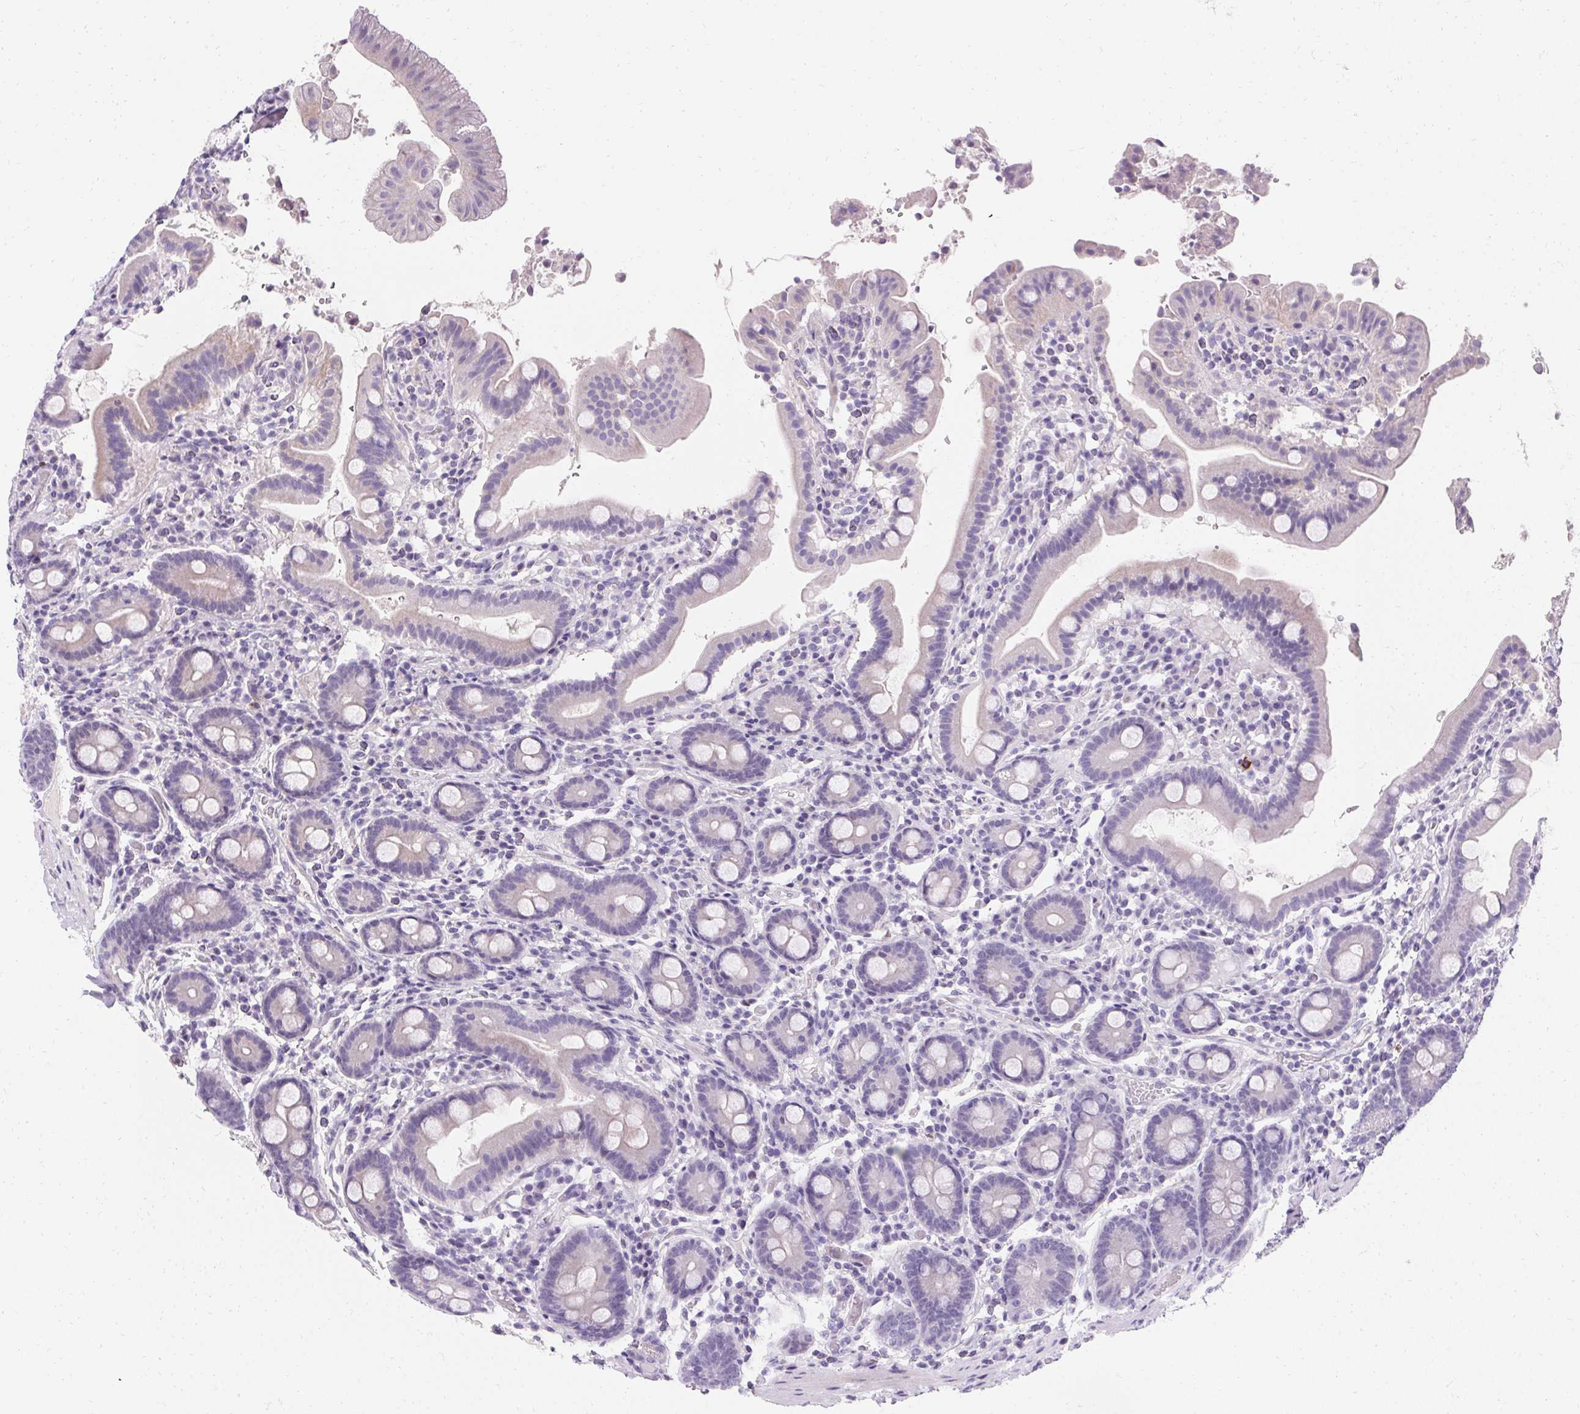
{"staining": {"intensity": "negative", "quantity": "none", "location": "none"}, "tissue": "small intestine", "cell_type": "Glandular cells", "image_type": "normal", "snomed": [{"axis": "morphology", "description": "Normal tissue, NOS"}, {"axis": "topography", "description": "Small intestine"}], "caption": "Protein analysis of benign small intestine reveals no significant positivity in glandular cells.", "gene": "TRIP13", "patient": {"sex": "male", "age": 26}}